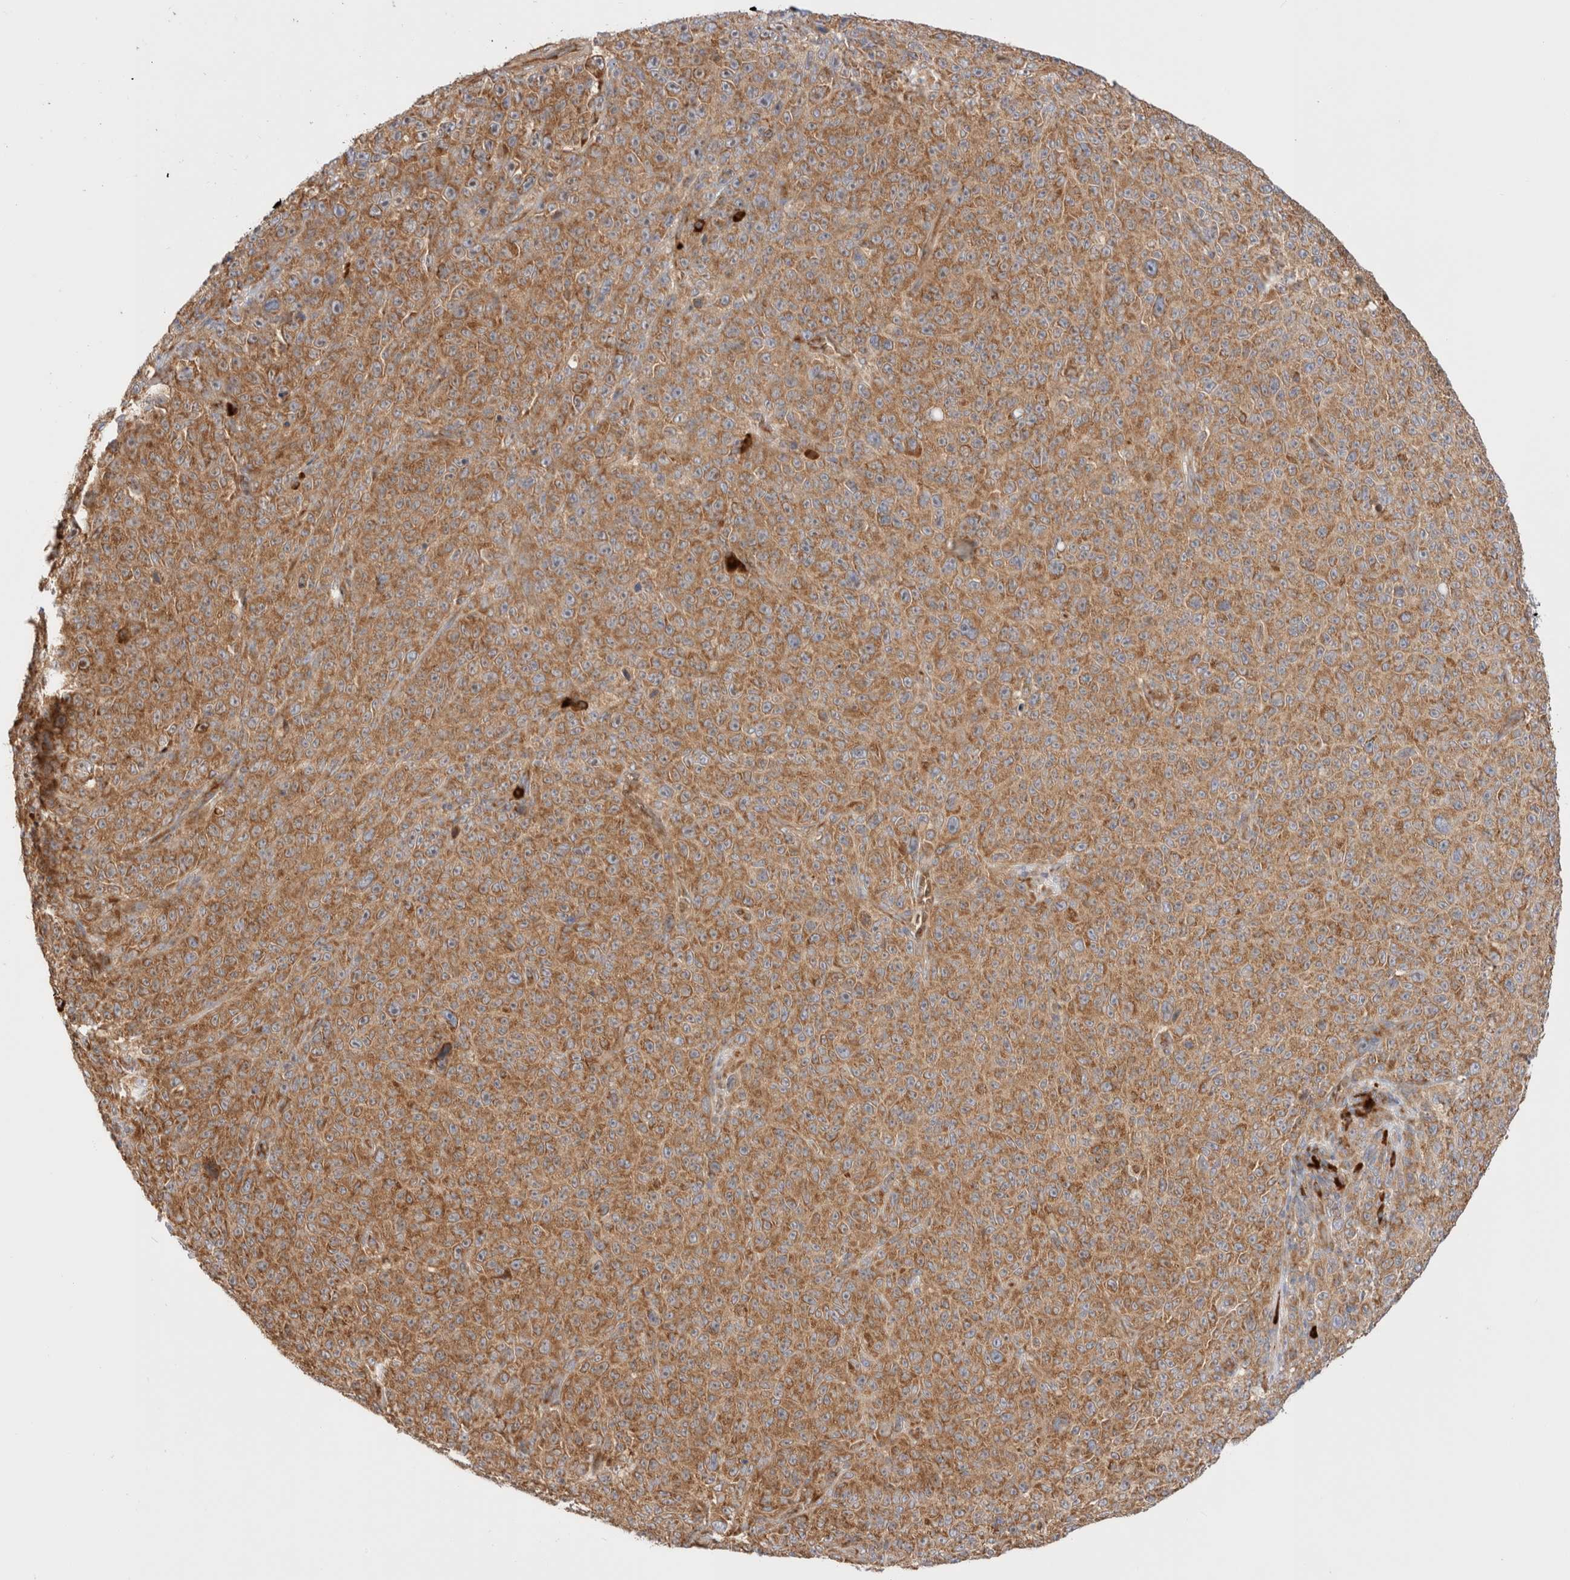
{"staining": {"intensity": "moderate", "quantity": ">75%", "location": "cytoplasmic/membranous"}, "tissue": "melanoma", "cell_type": "Tumor cells", "image_type": "cancer", "snomed": [{"axis": "morphology", "description": "Malignant melanoma, NOS"}, {"axis": "topography", "description": "Skin"}], "caption": "Melanoma stained with a brown dye shows moderate cytoplasmic/membranous positive expression in approximately >75% of tumor cells.", "gene": "UTS2B", "patient": {"sex": "female", "age": 82}}